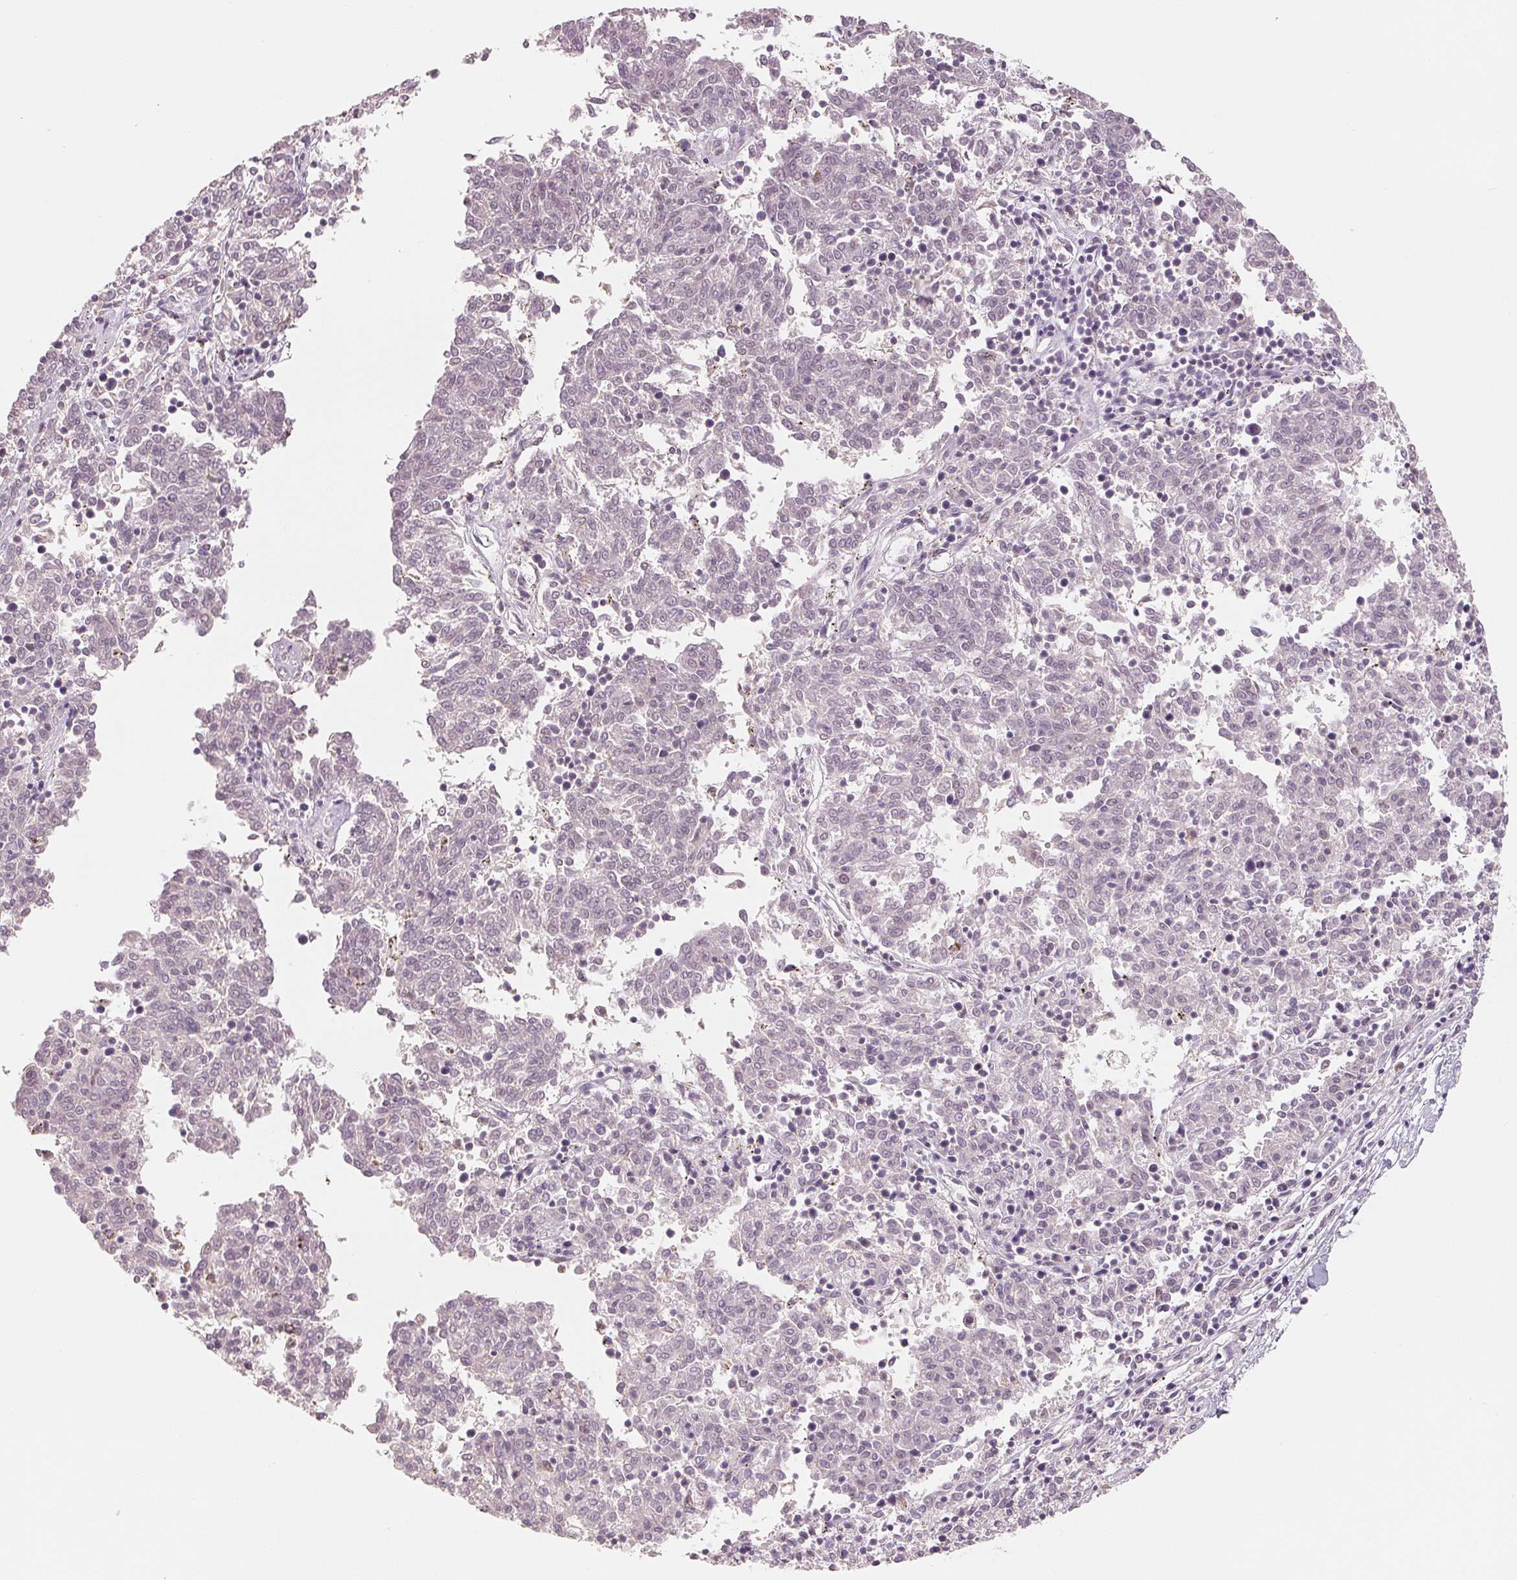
{"staining": {"intensity": "weak", "quantity": "25%-75%", "location": "nuclear"}, "tissue": "melanoma", "cell_type": "Tumor cells", "image_type": "cancer", "snomed": [{"axis": "morphology", "description": "Malignant melanoma, NOS"}, {"axis": "topography", "description": "Skin"}], "caption": "Malignant melanoma was stained to show a protein in brown. There is low levels of weak nuclear staining in approximately 25%-75% of tumor cells.", "gene": "SMARCD3", "patient": {"sex": "female", "age": 72}}